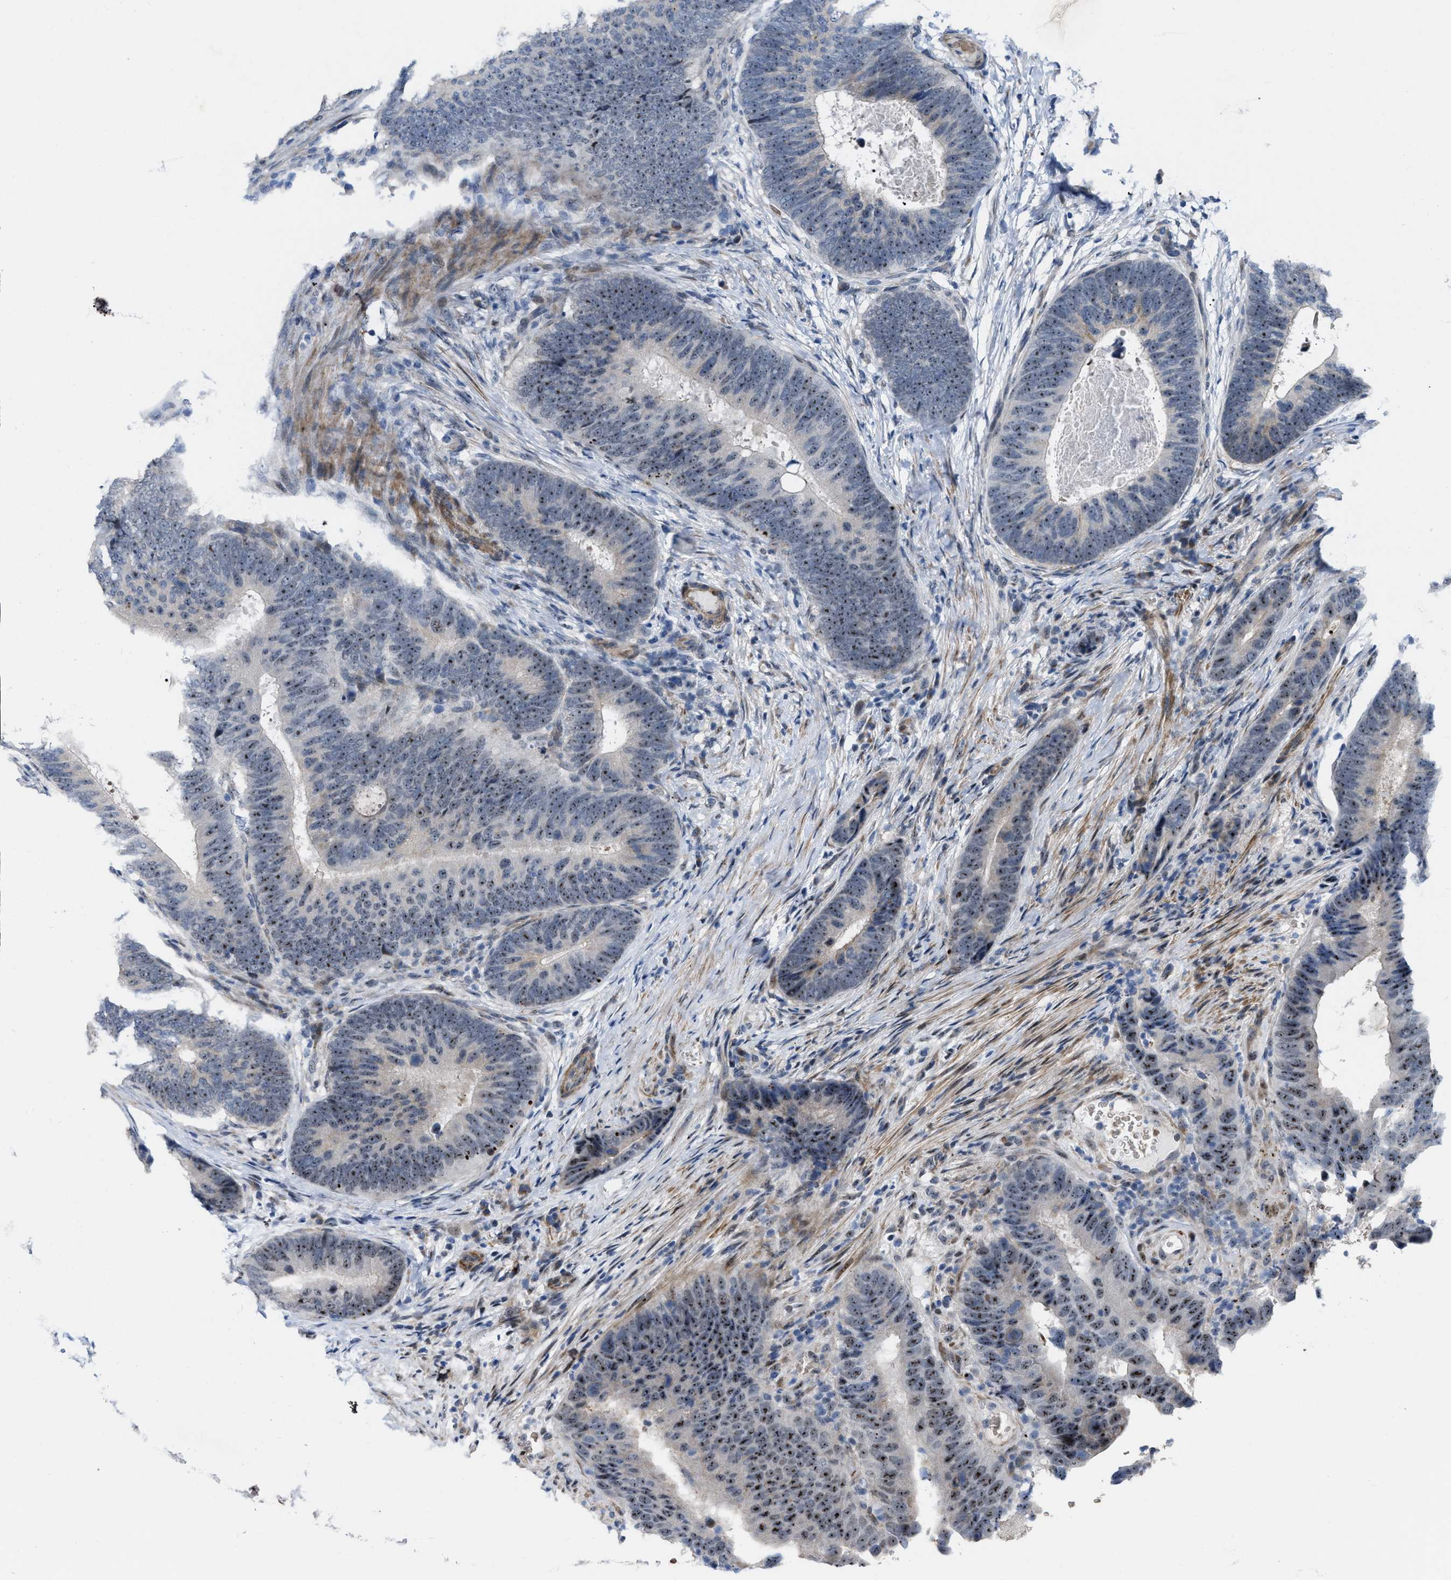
{"staining": {"intensity": "strong", "quantity": ">75%", "location": "nuclear"}, "tissue": "colorectal cancer", "cell_type": "Tumor cells", "image_type": "cancer", "snomed": [{"axis": "morphology", "description": "Adenocarcinoma, NOS"}, {"axis": "topography", "description": "Colon"}], "caption": "Immunohistochemical staining of colorectal cancer (adenocarcinoma) exhibits high levels of strong nuclear protein staining in about >75% of tumor cells.", "gene": "POLR1F", "patient": {"sex": "male", "age": 56}}